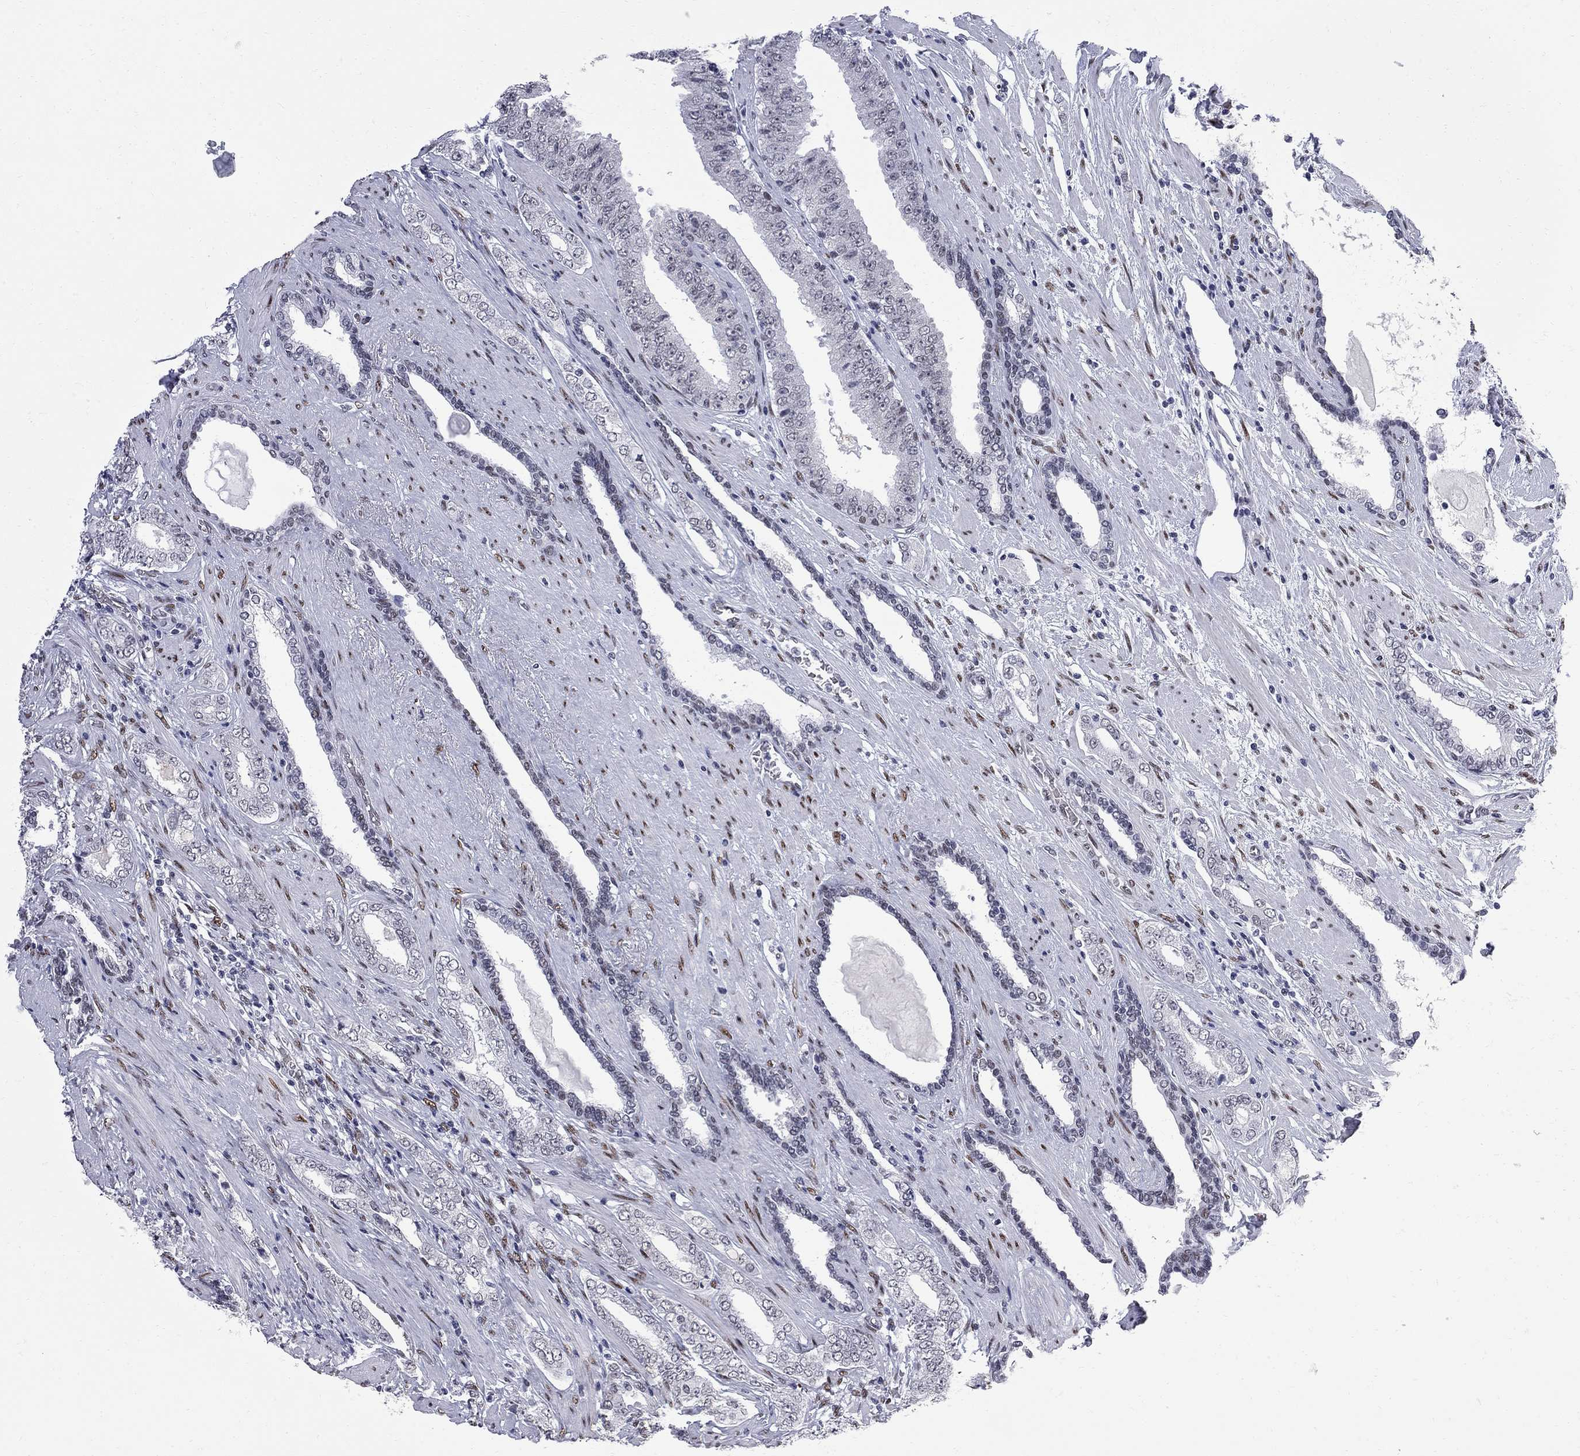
{"staining": {"intensity": "negative", "quantity": "none", "location": "none"}, "tissue": "prostate cancer", "cell_type": "Tumor cells", "image_type": "cancer", "snomed": [{"axis": "morphology", "description": "Adenocarcinoma, Low grade"}, {"axis": "topography", "description": "Prostate and seminal vesicle, NOS"}], "caption": "This is an IHC micrograph of human prostate low-grade adenocarcinoma. There is no staining in tumor cells.", "gene": "ZBTB47", "patient": {"sex": "male", "age": 61}}